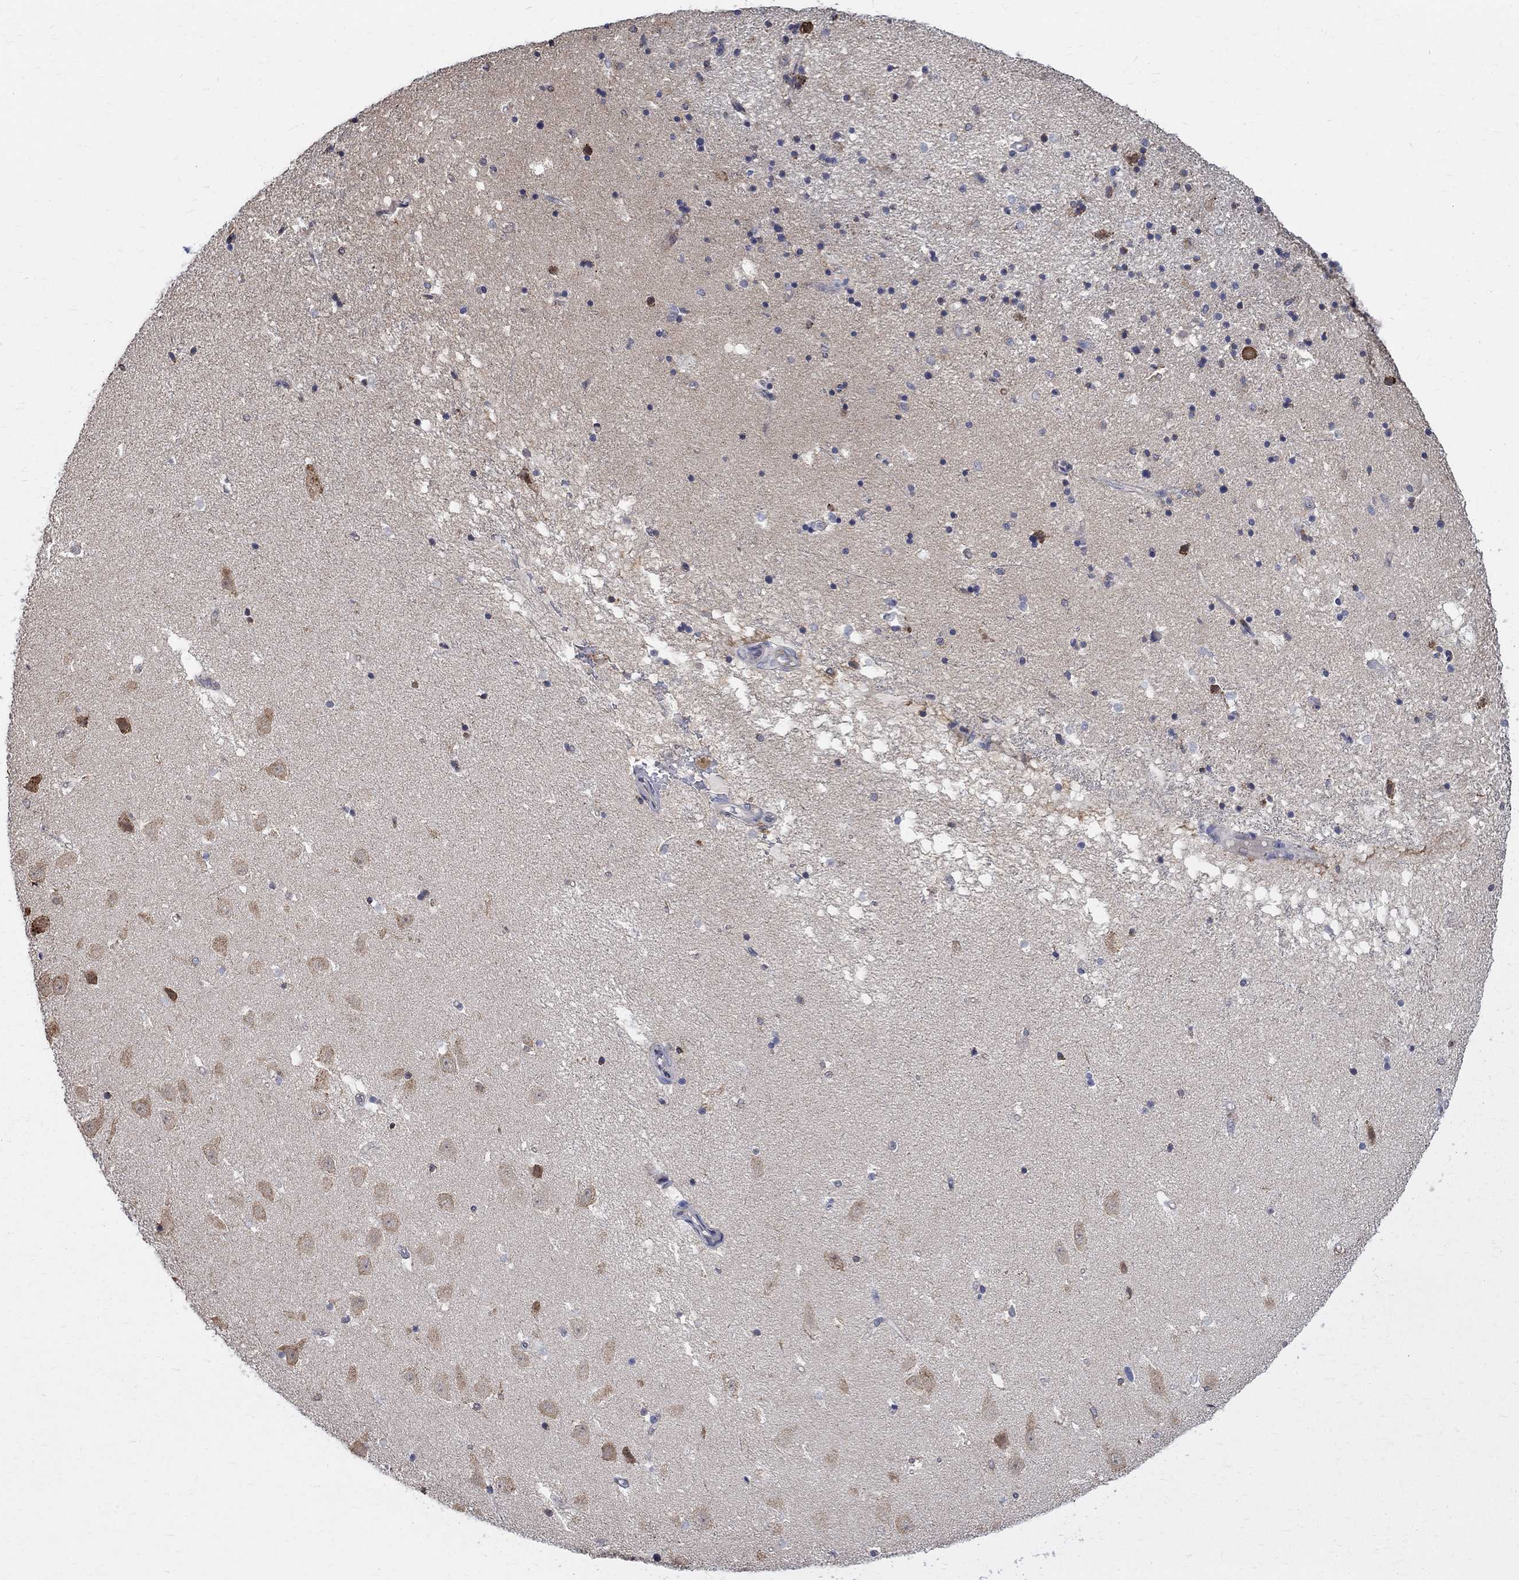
{"staining": {"intensity": "strong", "quantity": "<25%", "location": "cytoplasmic/membranous"}, "tissue": "hippocampus", "cell_type": "Glial cells", "image_type": "normal", "snomed": [{"axis": "morphology", "description": "Normal tissue, NOS"}, {"axis": "topography", "description": "Hippocampus"}], "caption": "Hippocampus stained with DAB (3,3'-diaminobenzidine) immunohistochemistry (IHC) exhibits medium levels of strong cytoplasmic/membranous staining in approximately <25% of glial cells.", "gene": "AGAP2", "patient": {"sex": "male", "age": 49}}